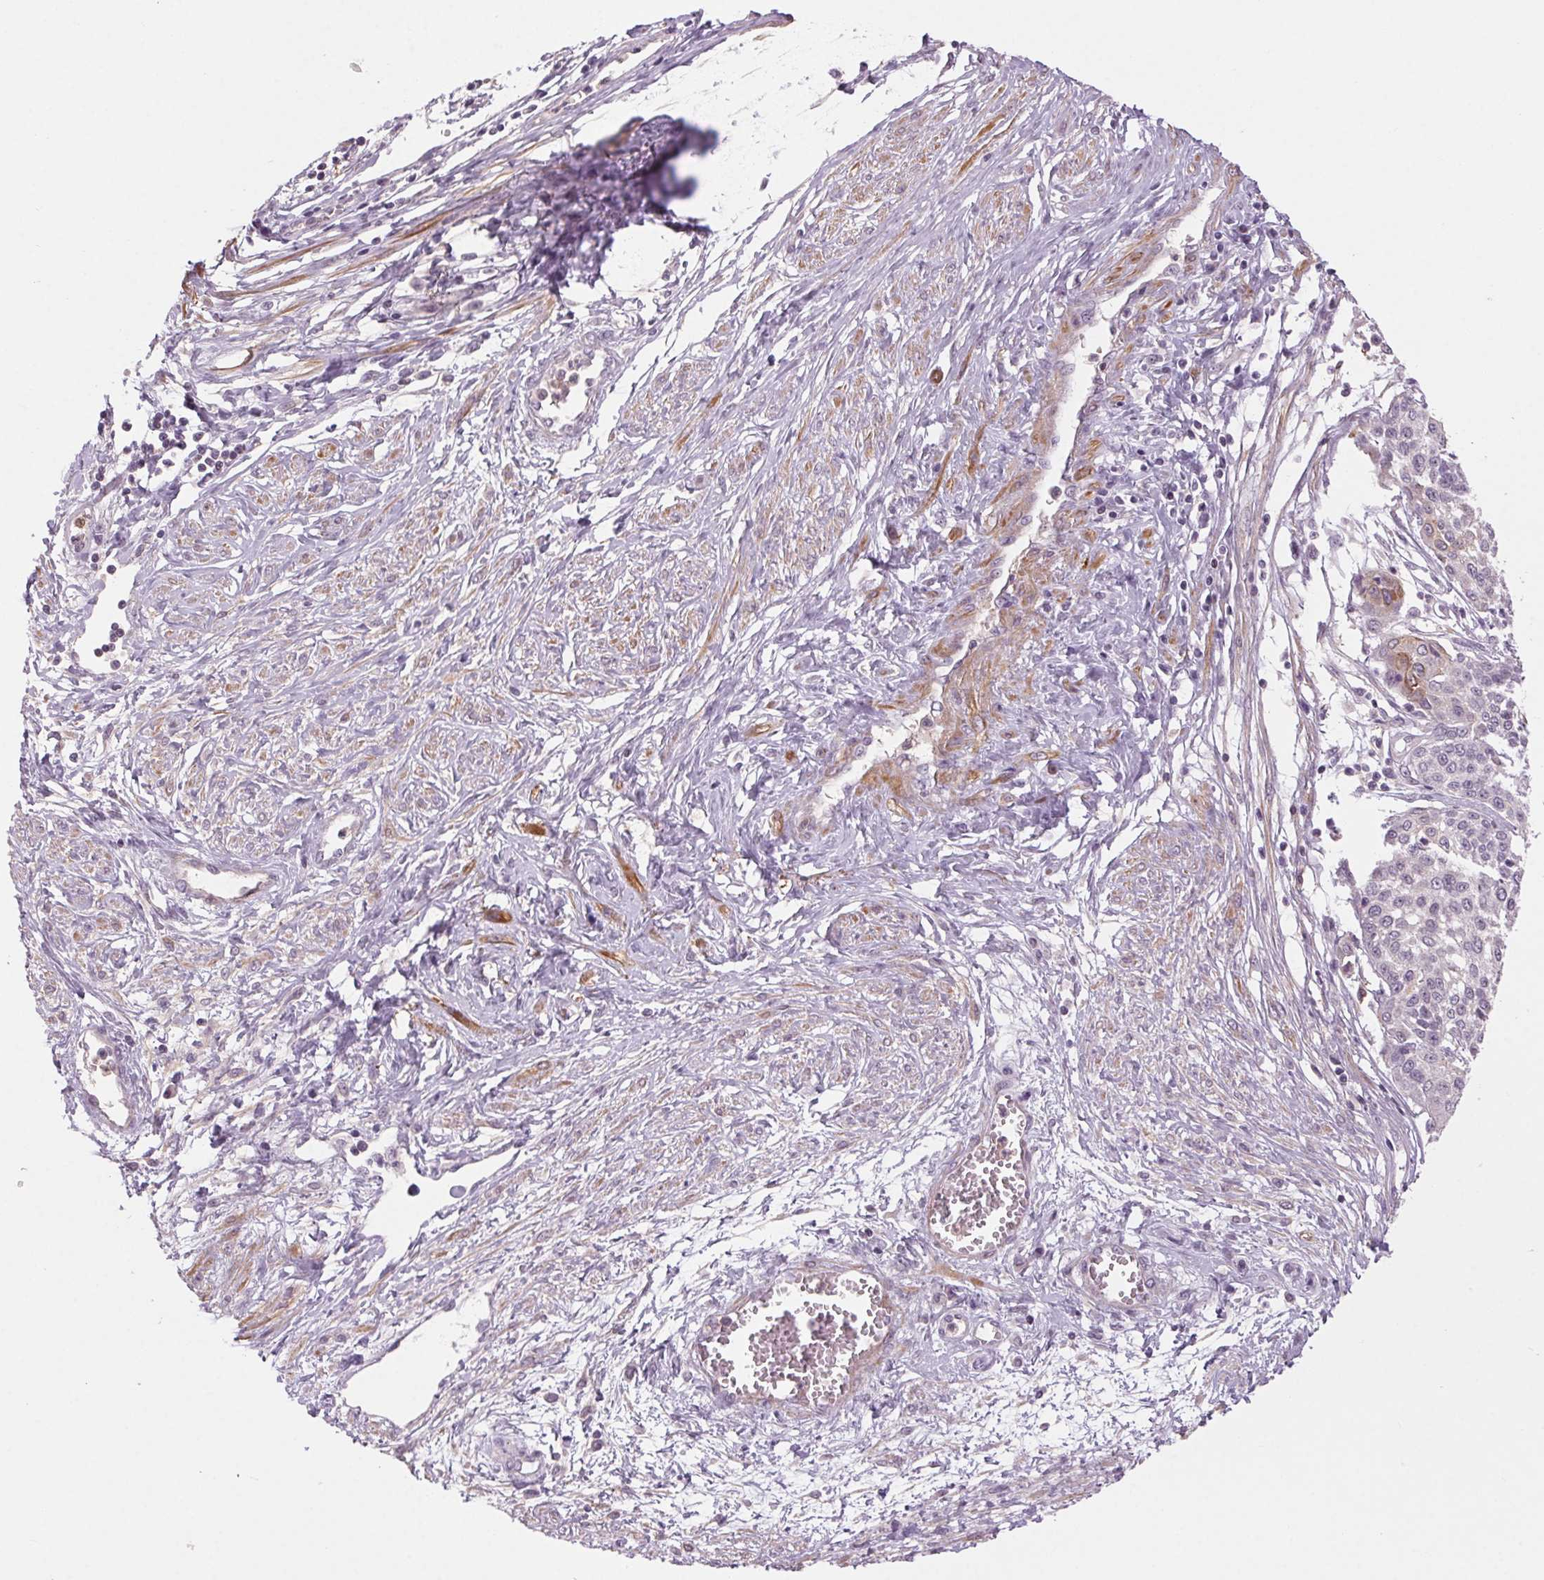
{"staining": {"intensity": "moderate", "quantity": "<25%", "location": "cytoplasmic/membranous"}, "tissue": "cervical cancer", "cell_type": "Tumor cells", "image_type": "cancer", "snomed": [{"axis": "morphology", "description": "Squamous cell carcinoma, NOS"}, {"axis": "topography", "description": "Cervix"}], "caption": "A high-resolution histopathology image shows immunohistochemistry (IHC) staining of squamous cell carcinoma (cervical), which displays moderate cytoplasmic/membranous positivity in approximately <25% of tumor cells.", "gene": "HHLA2", "patient": {"sex": "female", "age": 34}}